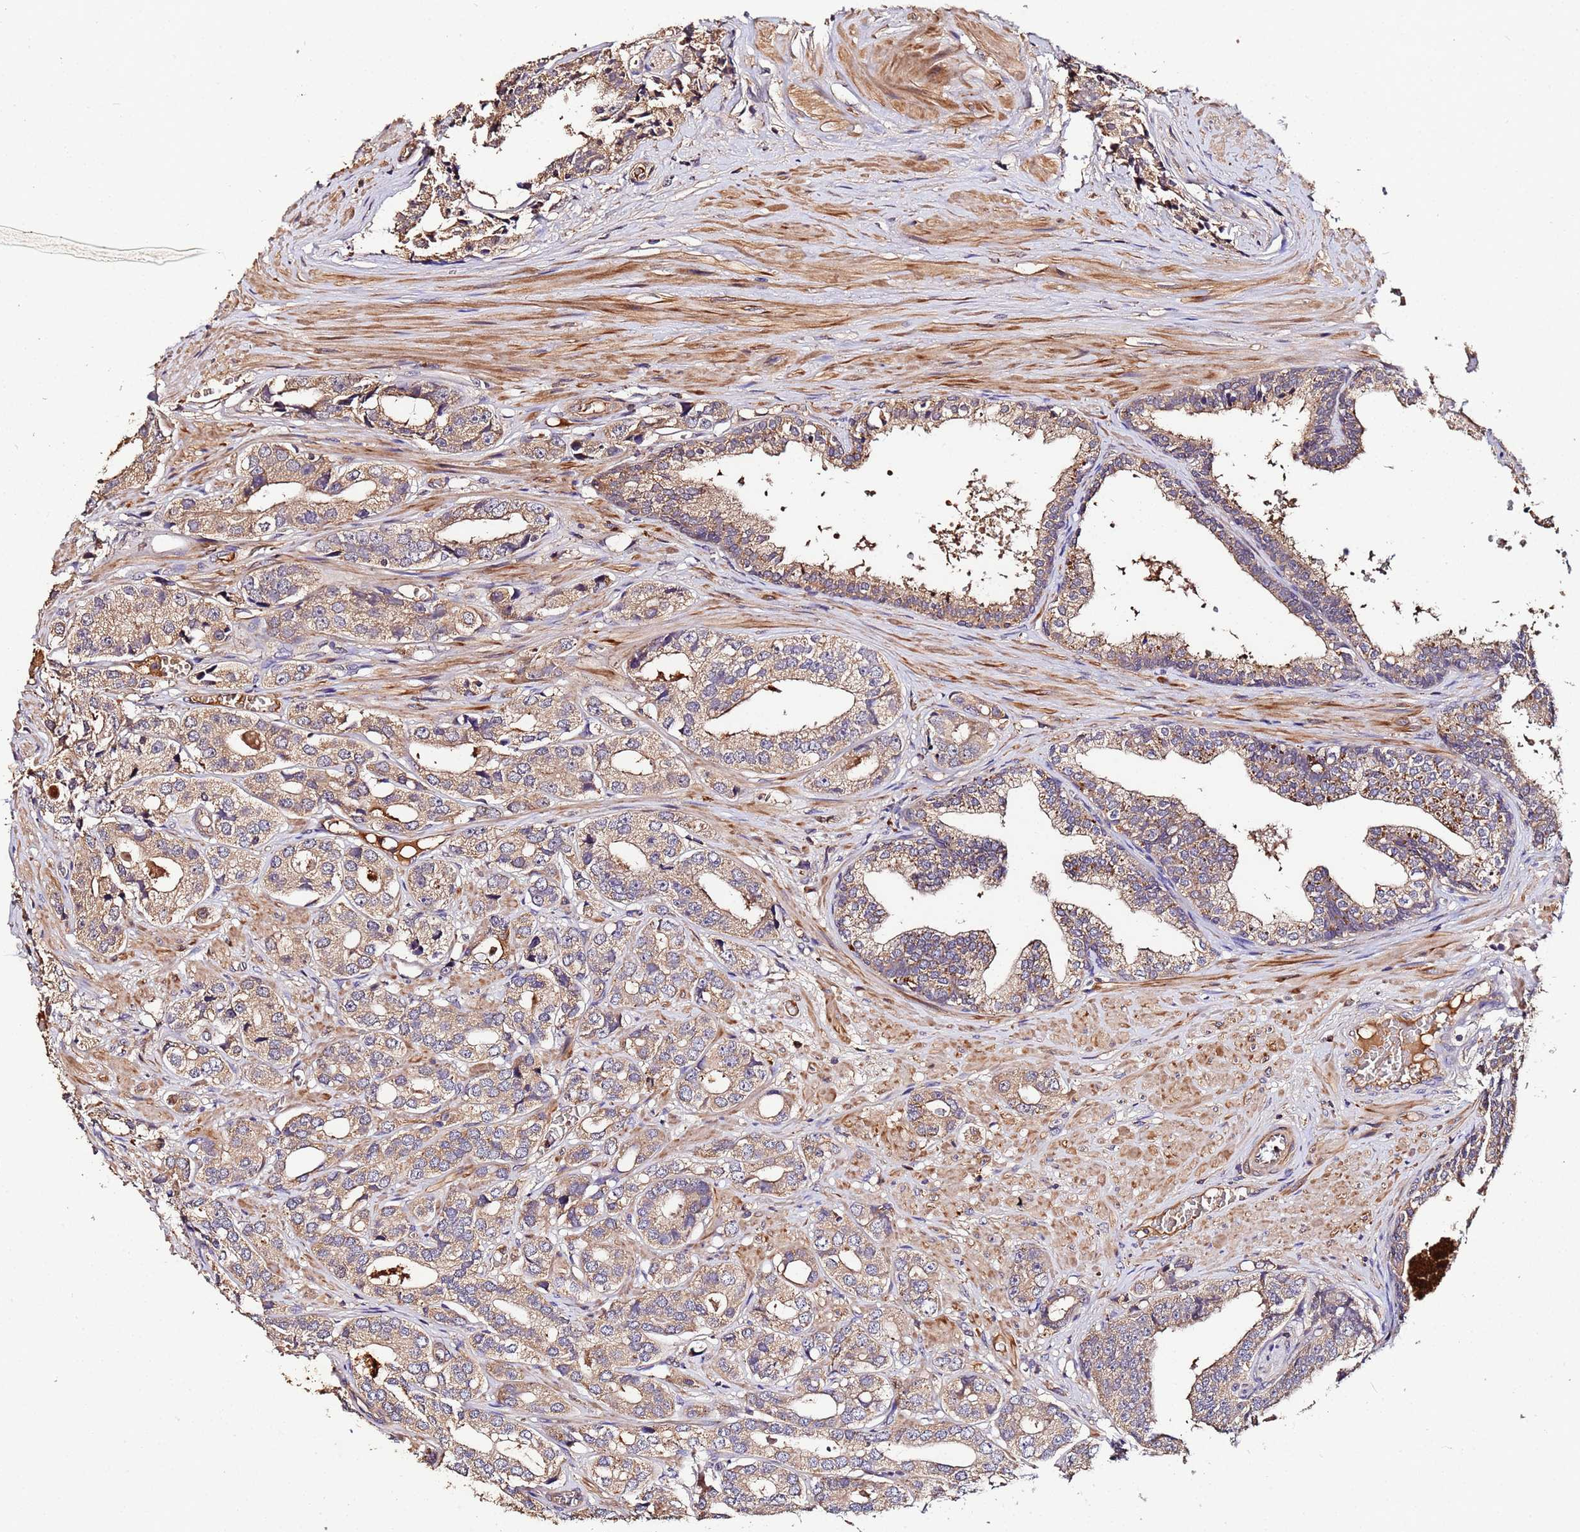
{"staining": {"intensity": "weak", "quantity": ">75%", "location": "cytoplasmic/membranous"}, "tissue": "prostate cancer", "cell_type": "Tumor cells", "image_type": "cancer", "snomed": [{"axis": "morphology", "description": "Adenocarcinoma, High grade"}, {"axis": "topography", "description": "Prostate"}], "caption": "Human prostate adenocarcinoma (high-grade) stained with a protein marker displays weak staining in tumor cells.", "gene": "MTERF1", "patient": {"sex": "male", "age": 71}}